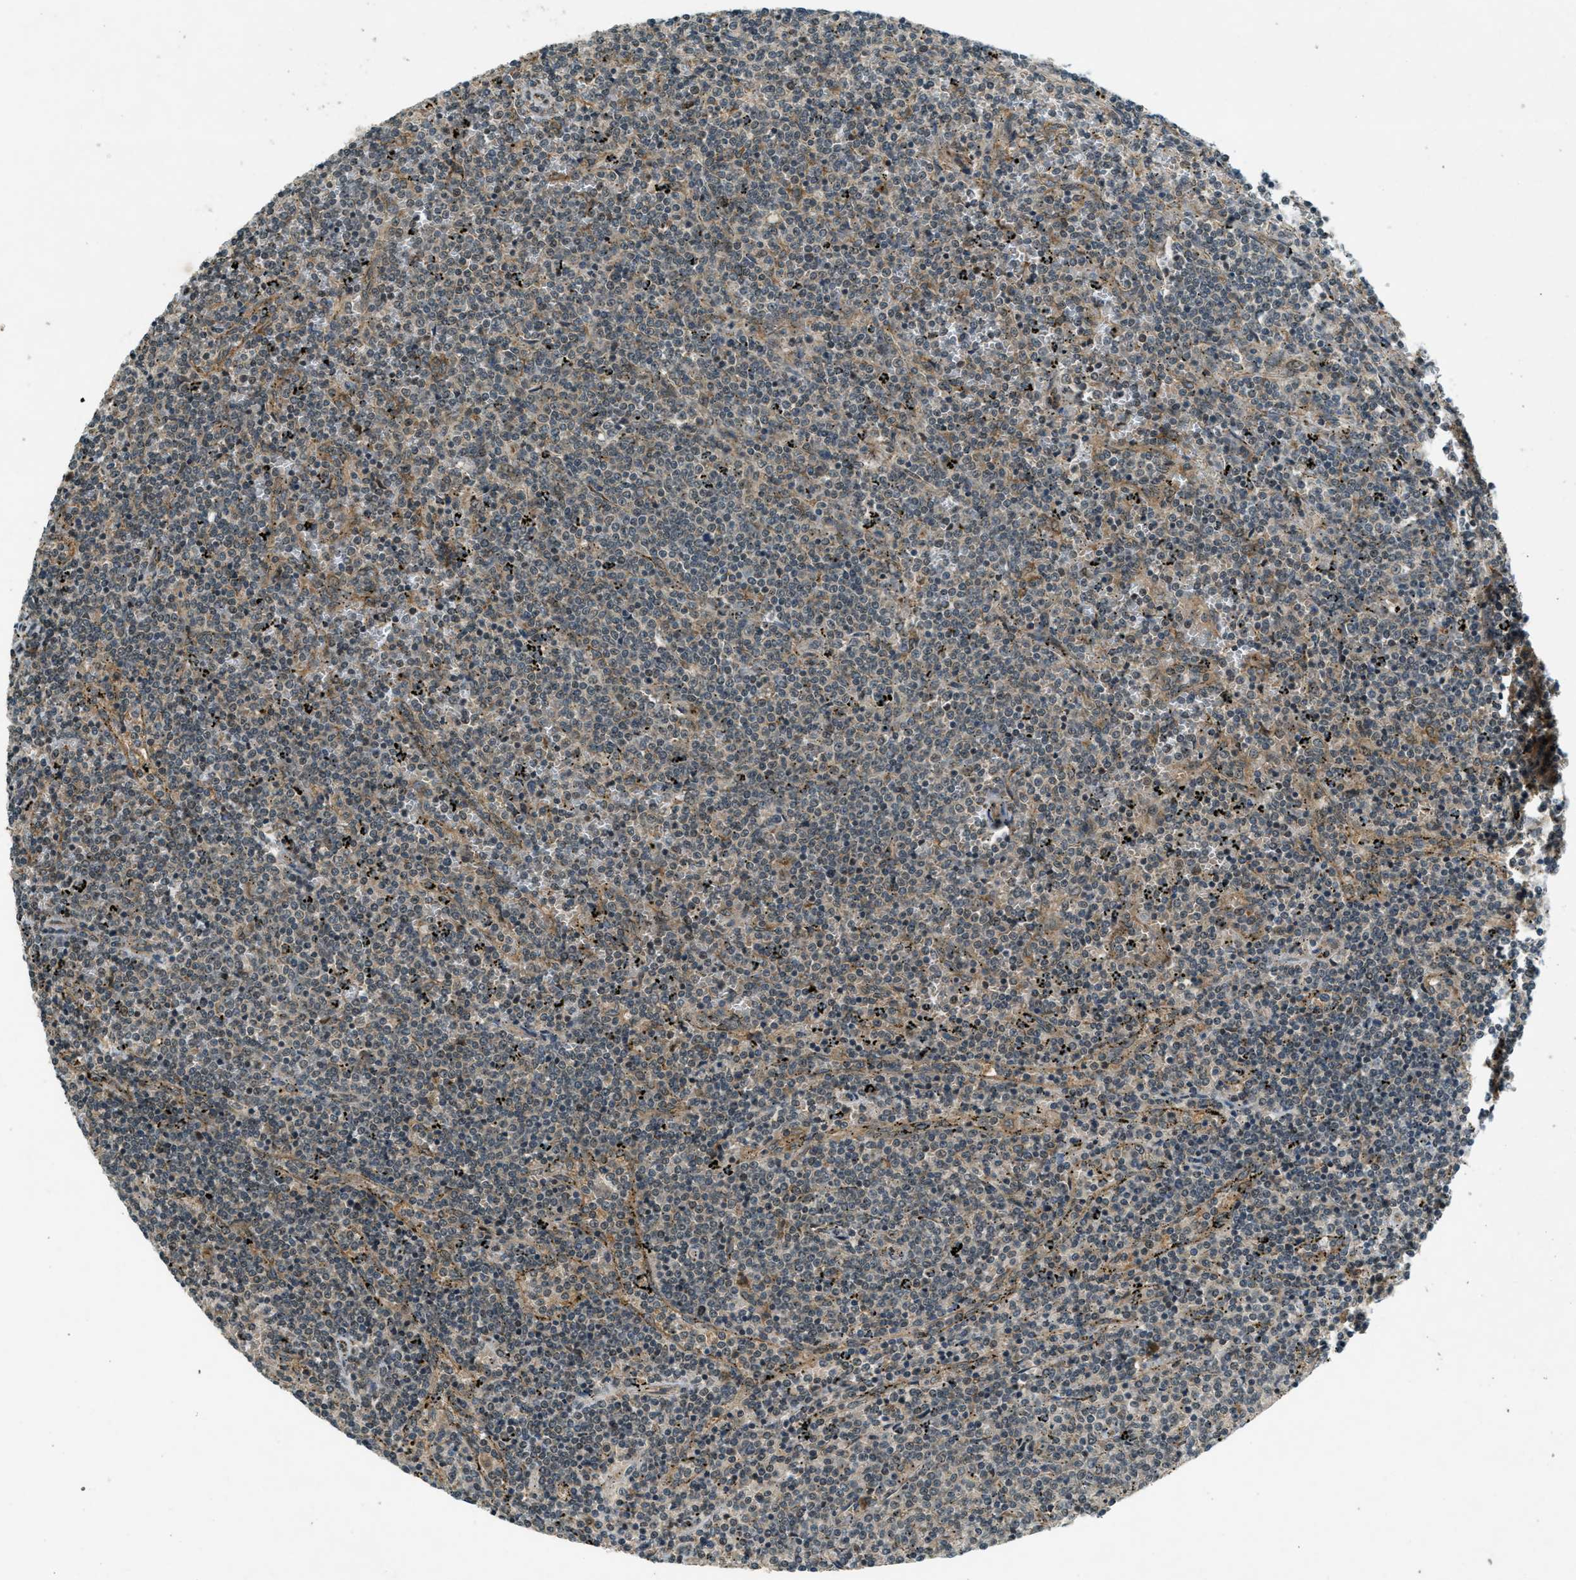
{"staining": {"intensity": "weak", "quantity": "<25%", "location": "cytoplasmic/membranous"}, "tissue": "lymphoma", "cell_type": "Tumor cells", "image_type": "cancer", "snomed": [{"axis": "morphology", "description": "Malignant lymphoma, non-Hodgkin's type, Low grade"}, {"axis": "topography", "description": "Spleen"}], "caption": "IHC photomicrograph of neoplastic tissue: human low-grade malignant lymphoma, non-Hodgkin's type stained with DAB shows no significant protein expression in tumor cells. The staining was performed using DAB (3,3'-diaminobenzidine) to visualize the protein expression in brown, while the nuclei were stained in blue with hematoxylin (Magnification: 20x).", "gene": "EIF2AK3", "patient": {"sex": "female", "age": 50}}